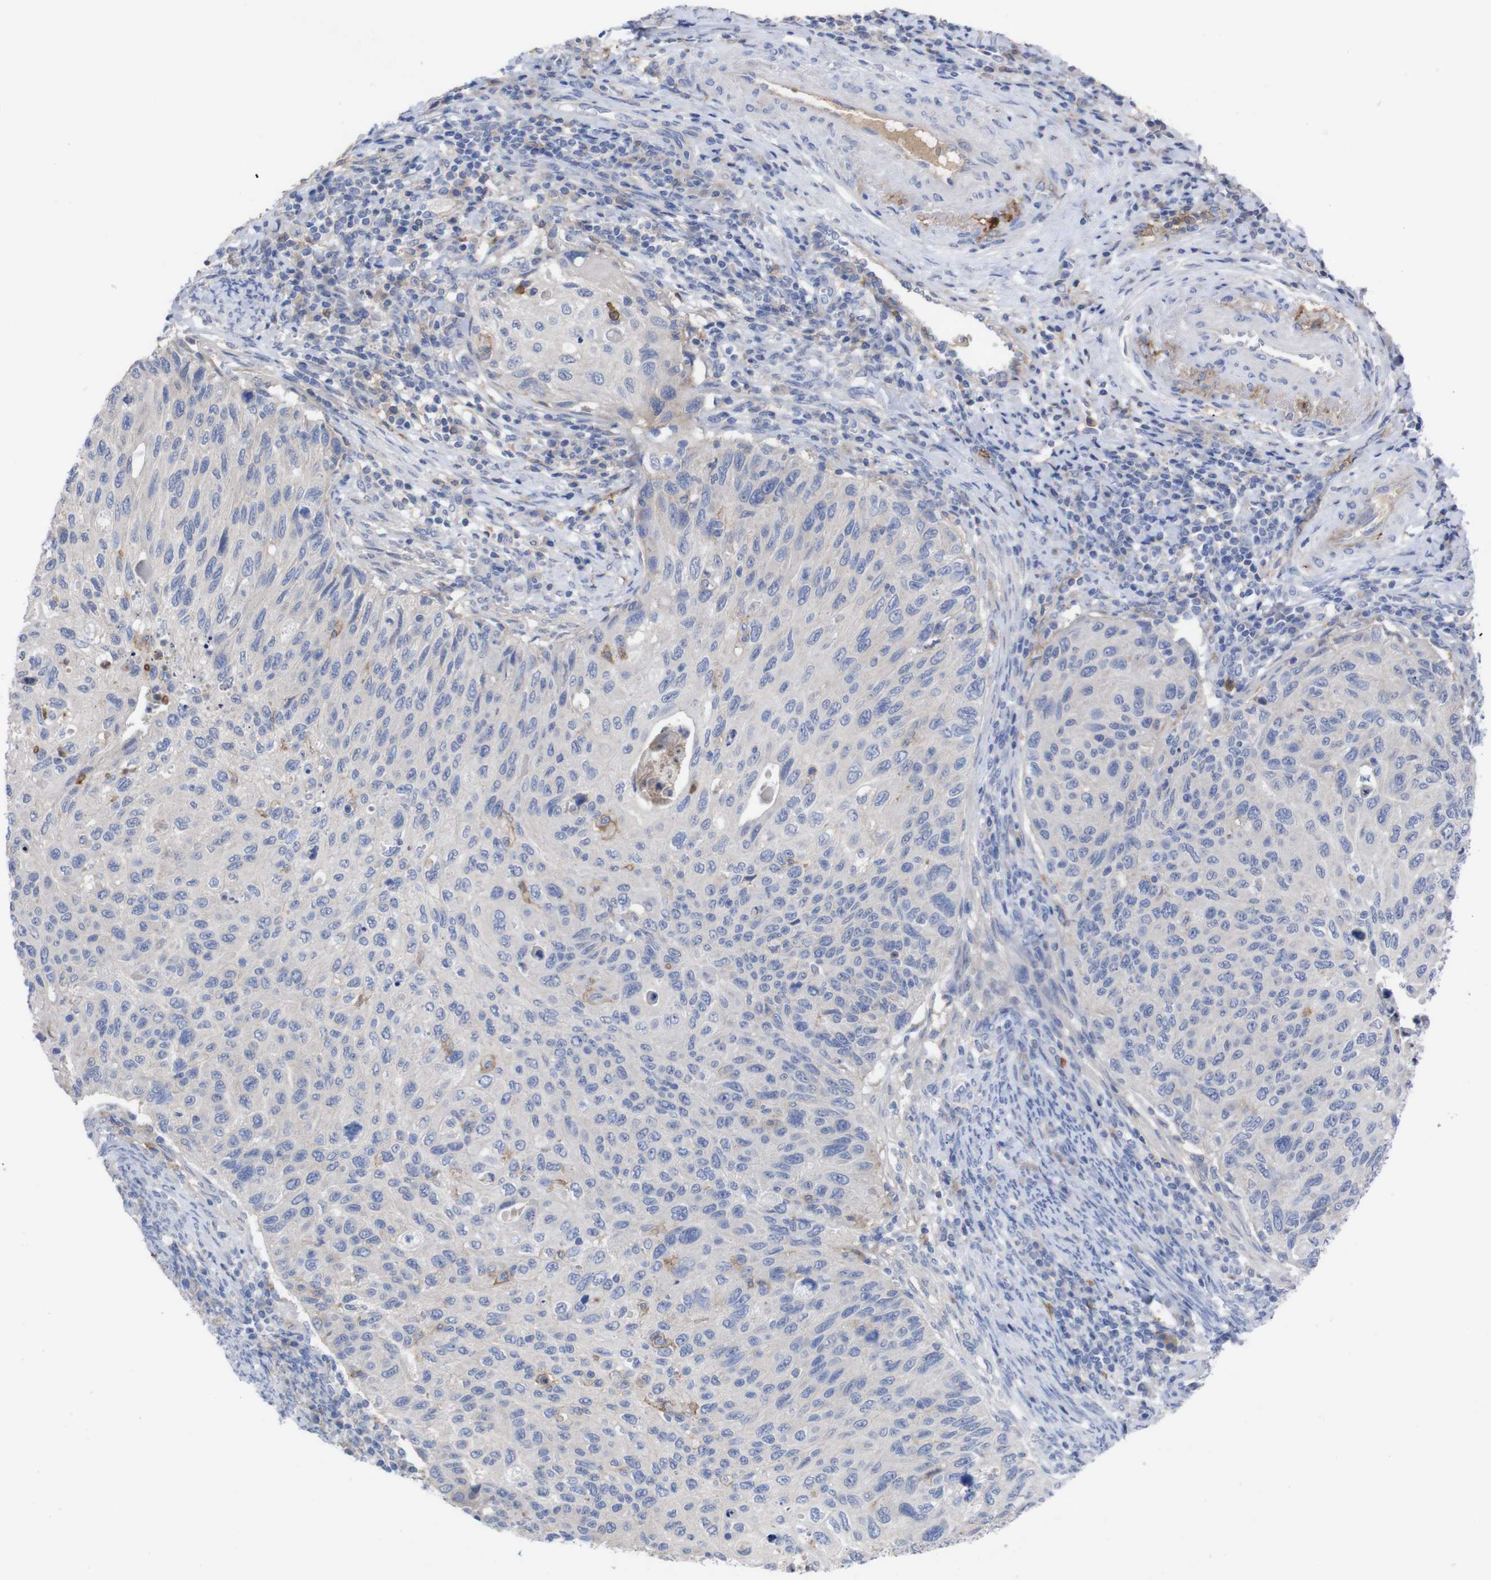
{"staining": {"intensity": "negative", "quantity": "none", "location": "none"}, "tissue": "cervical cancer", "cell_type": "Tumor cells", "image_type": "cancer", "snomed": [{"axis": "morphology", "description": "Squamous cell carcinoma, NOS"}, {"axis": "topography", "description": "Cervix"}], "caption": "Immunohistochemistry (IHC) of cervical squamous cell carcinoma exhibits no positivity in tumor cells. The staining was performed using DAB (3,3'-diaminobenzidine) to visualize the protein expression in brown, while the nuclei were stained in blue with hematoxylin (Magnification: 20x).", "gene": "C5AR1", "patient": {"sex": "female", "age": 70}}